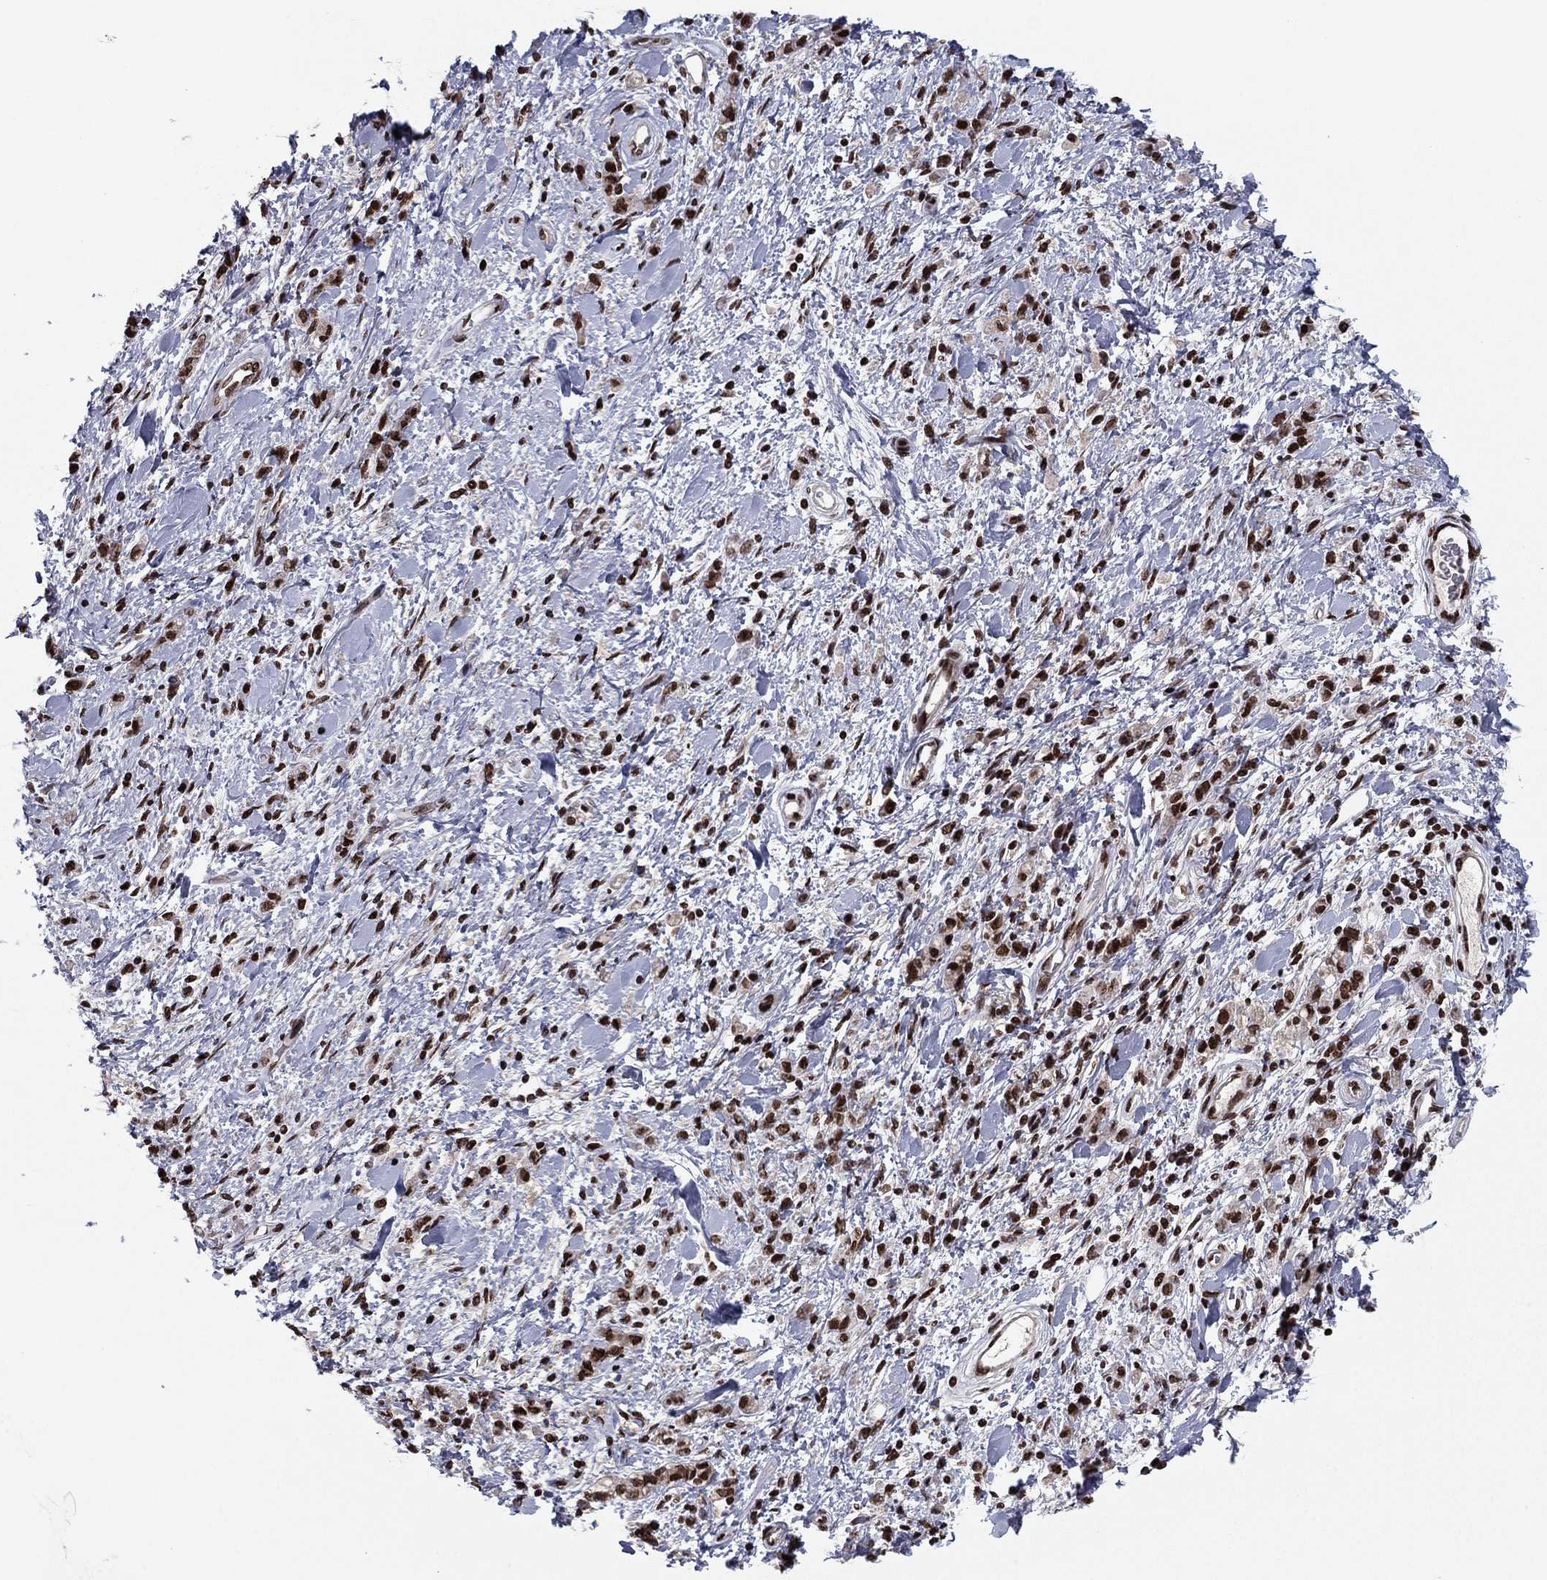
{"staining": {"intensity": "strong", "quantity": ">75%", "location": "nuclear"}, "tissue": "stomach cancer", "cell_type": "Tumor cells", "image_type": "cancer", "snomed": [{"axis": "morphology", "description": "Adenocarcinoma, NOS"}, {"axis": "topography", "description": "Stomach"}], "caption": "Immunohistochemical staining of stomach adenocarcinoma exhibits high levels of strong nuclear protein positivity in about >75% of tumor cells.", "gene": "USP54", "patient": {"sex": "male", "age": 77}}